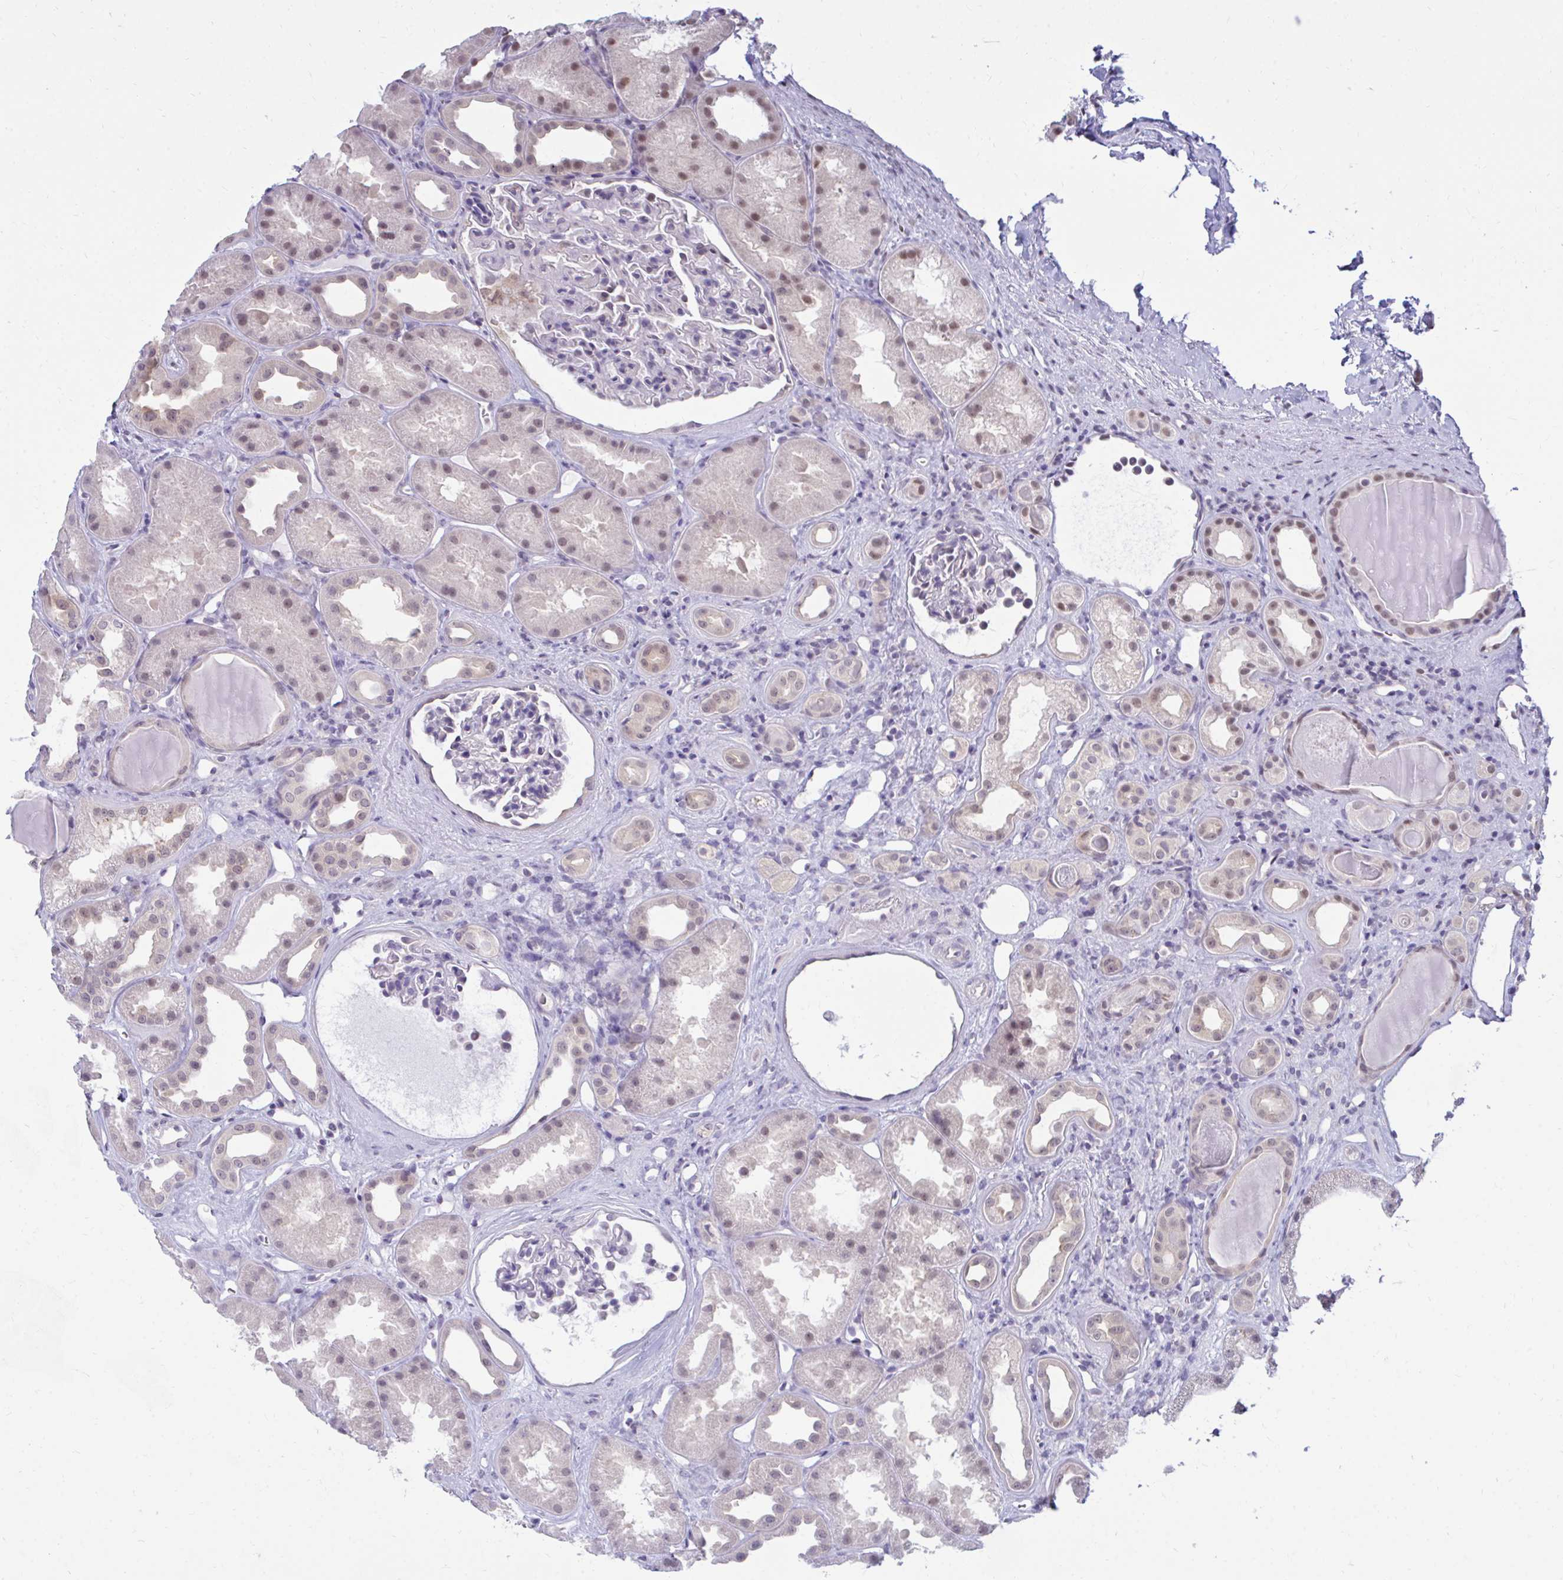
{"staining": {"intensity": "weak", "quantity": "<25%", "location": "nuclear"}, "tissue": "kidney", "cell_type": "Cells in glomeruli", "image_type": "normal", "snomed": [{"axis": "morphology", "description": "Normal tissue, NOS"}, {"axis": "topography", "description": "Kidney"}], "caption": "An image of human kidney is negative for staining in cells in glomeruli. (Brightfield microscopy of DAB (3,3'-diaminobenzidine) immunohistochemistry at high magnification).", "gene": "CSE1L", "patient": {"sex": "male", "age": 61}}